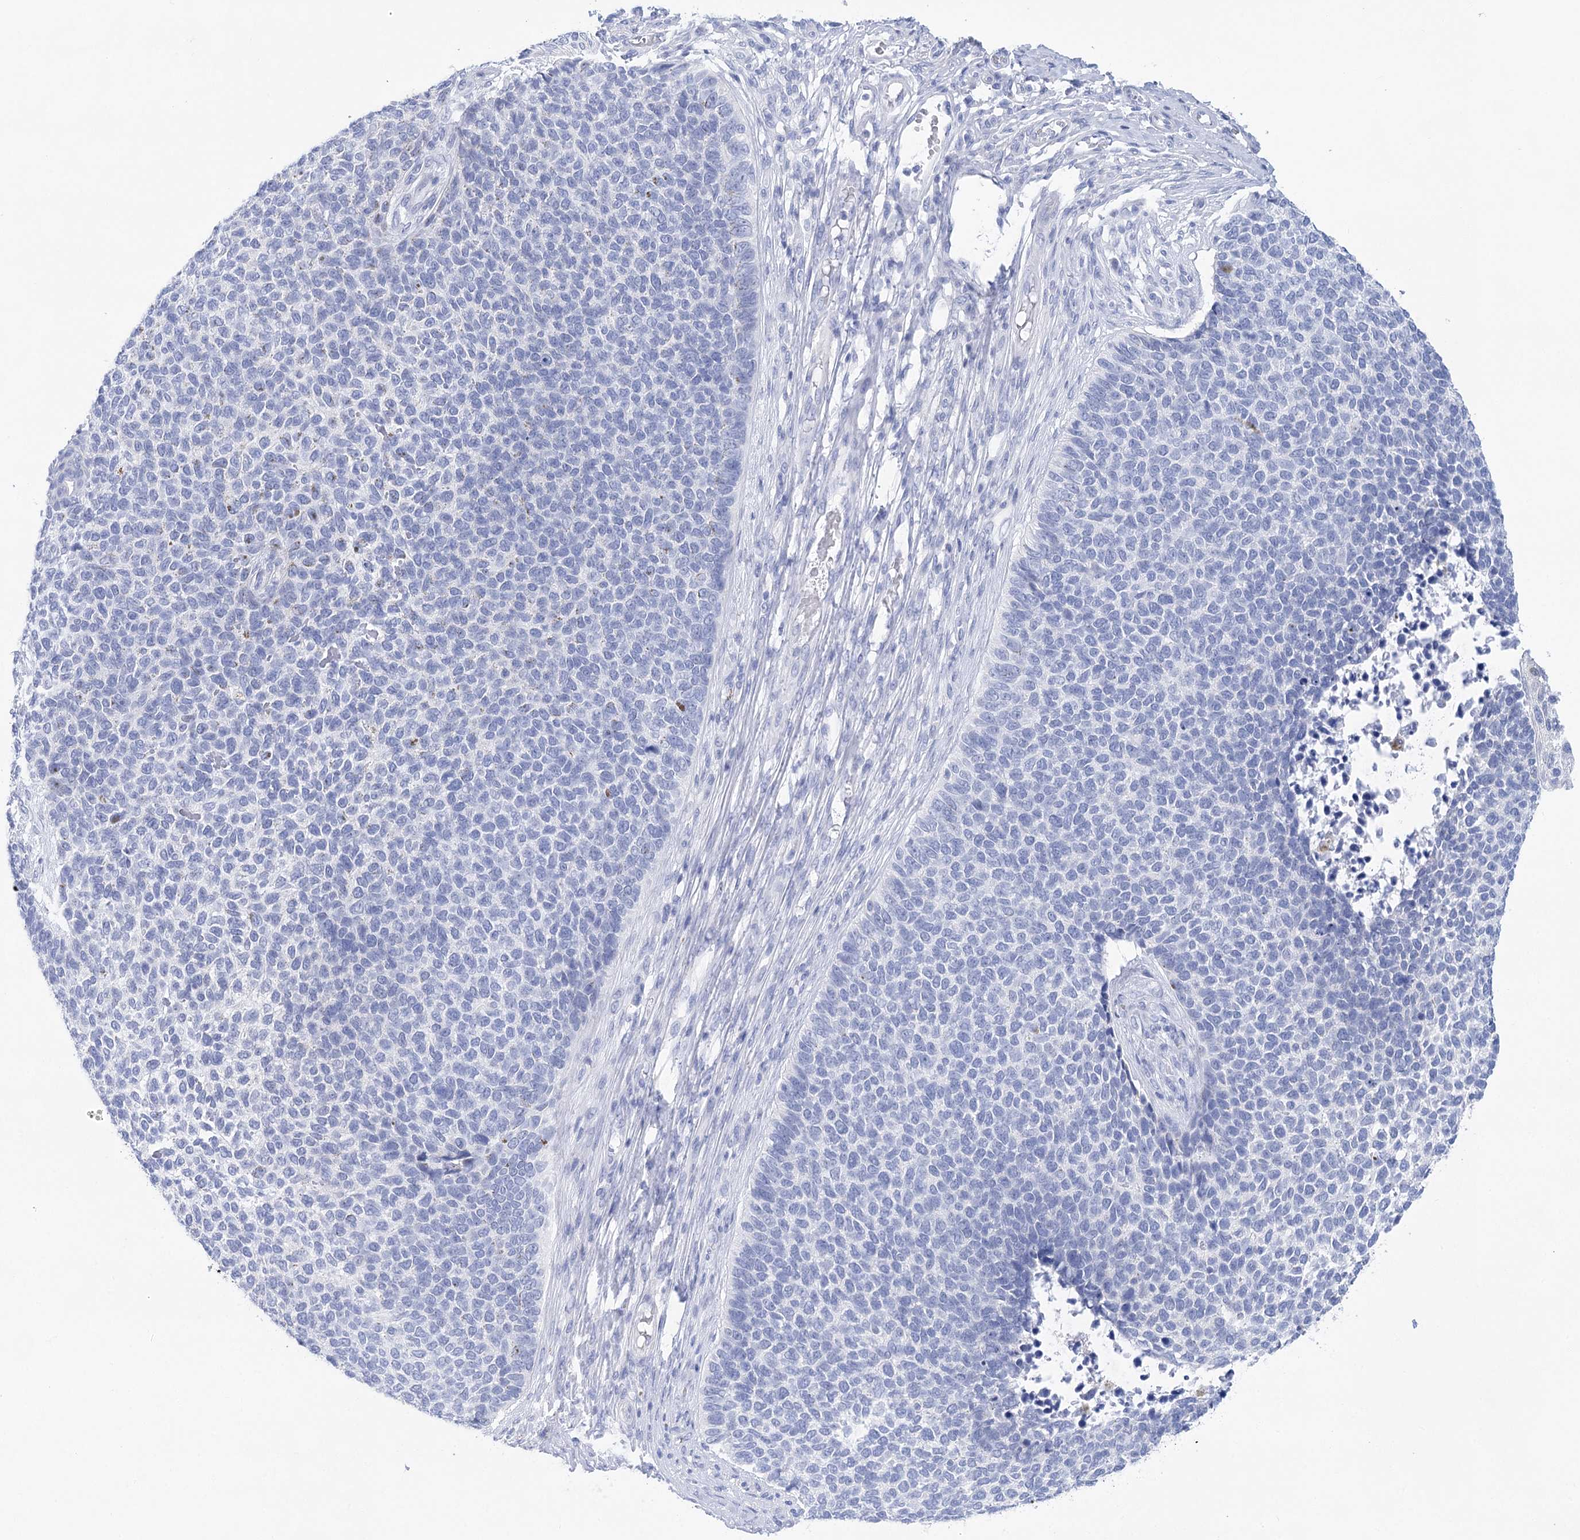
{"staining": {"intensity": "negative", "quantity": "none", "location": "none"}, "tissue": "skin cancer", "cell_type": "Tumor cells", "image_type": "cancer", "snomed": [{"axis": "morphology", "description": "Basal cell carcinoma"}, {"axis": "topography", "description": "Skin"}], "caption": "This is a image of immunohistochemistry staining of skin cancer (basal cell carcinoma), which shows no expression in tumor cells. (Stains: DAB (3,3'-diaminobenzidine) immunohistochemistry (IHC) with hematoxylin counter stain, Microscopy: brightfield microscopy at high magnification).", "gene": "LALBA", "patient": {"sex": "female", "age": 84}}